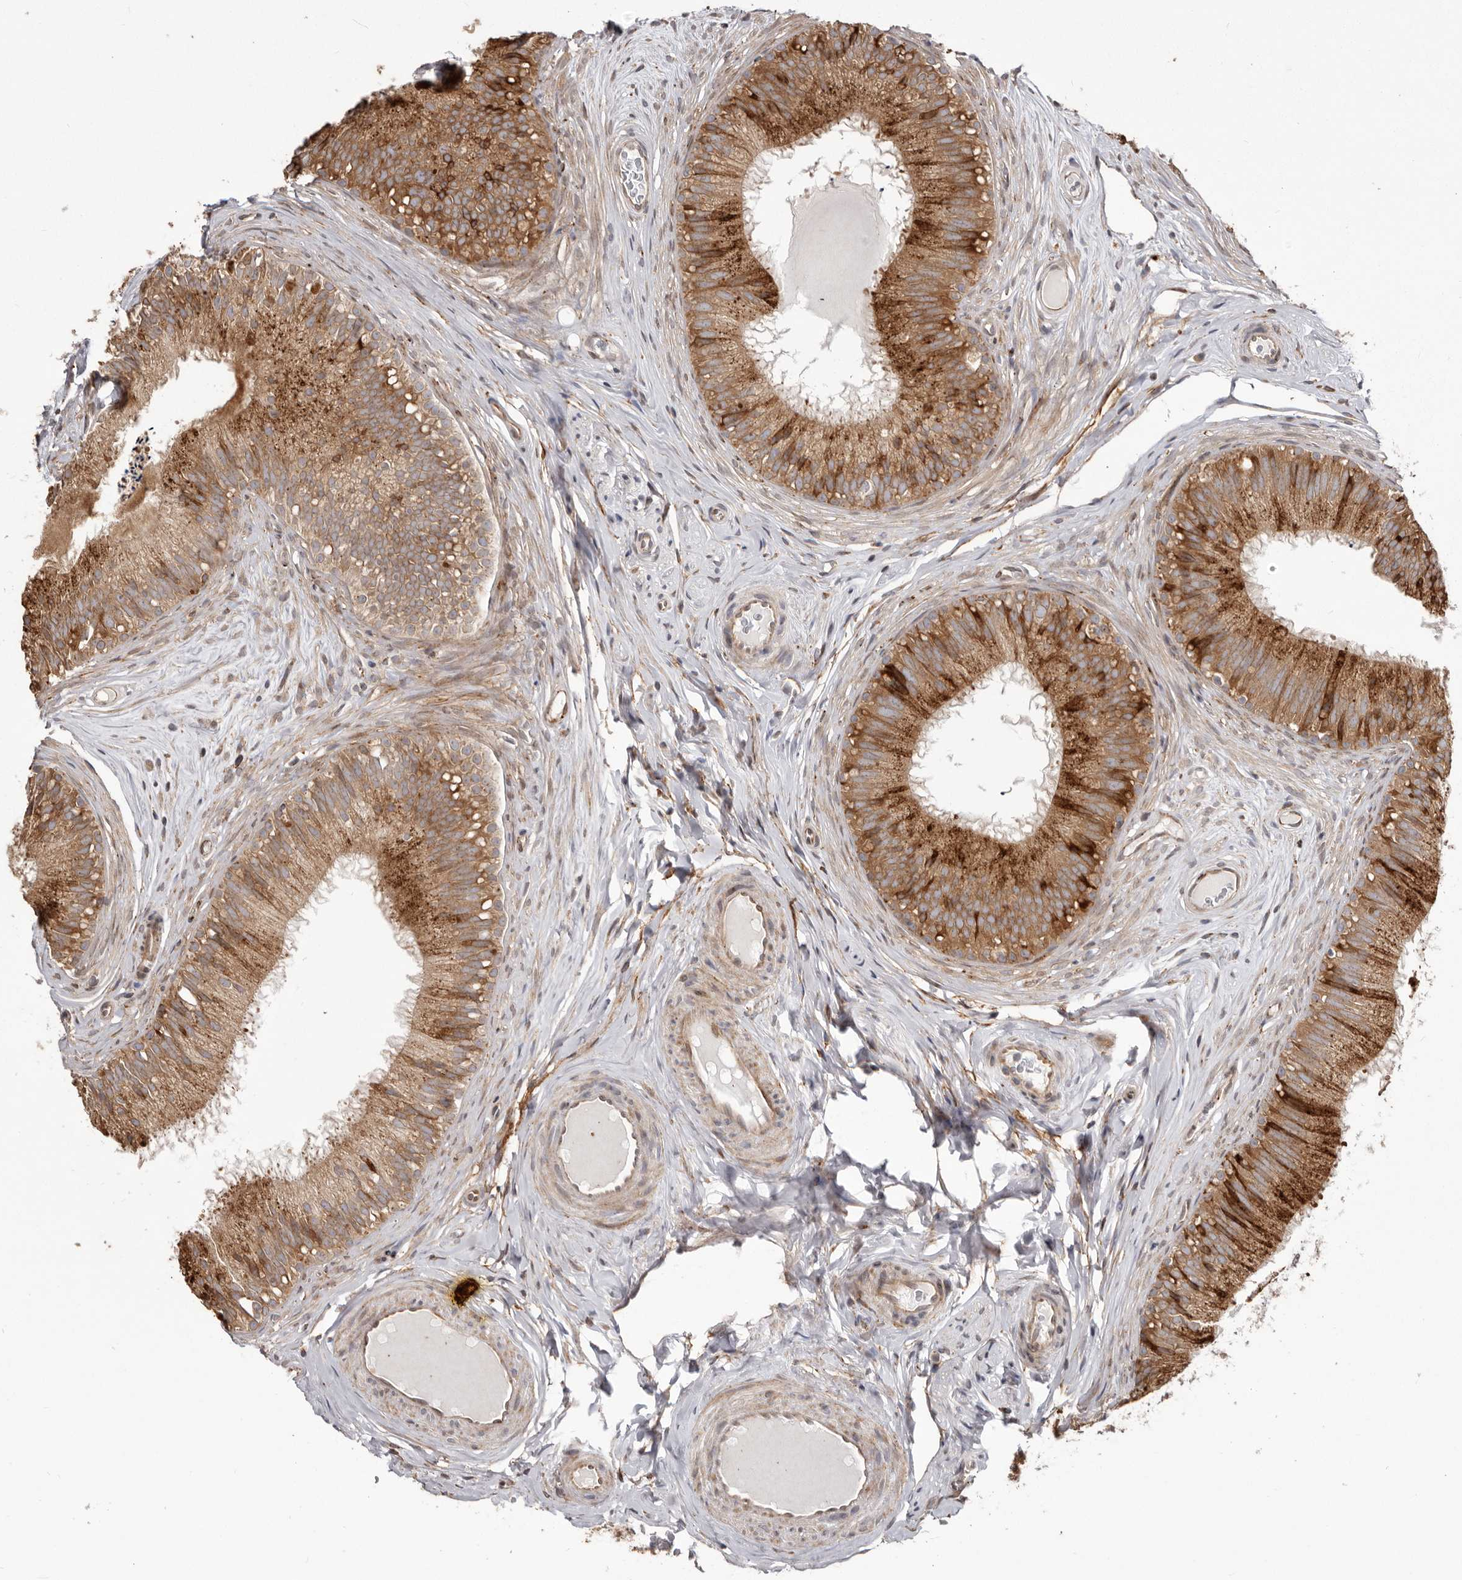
{"staining": {"intensity": "moderate", "quantity": ">75%", "location": "cytoplasmic/membranous"}, "tissue": "epididymis", "cell_type": "Glandular cells", "image_type": "normal", "snomed": [{"axis": "morphology", "description": "Normal tissue, NOS"}, {"axis": "topography", "description": "Epididymis"}], "caption": "Protein analysis of normal epididymis shows moderate cytoplasmic/membranous positivity in about >75% of glandular cells.", "gene": "NUP43", "patient": {"sex": "male", "age": 29}}